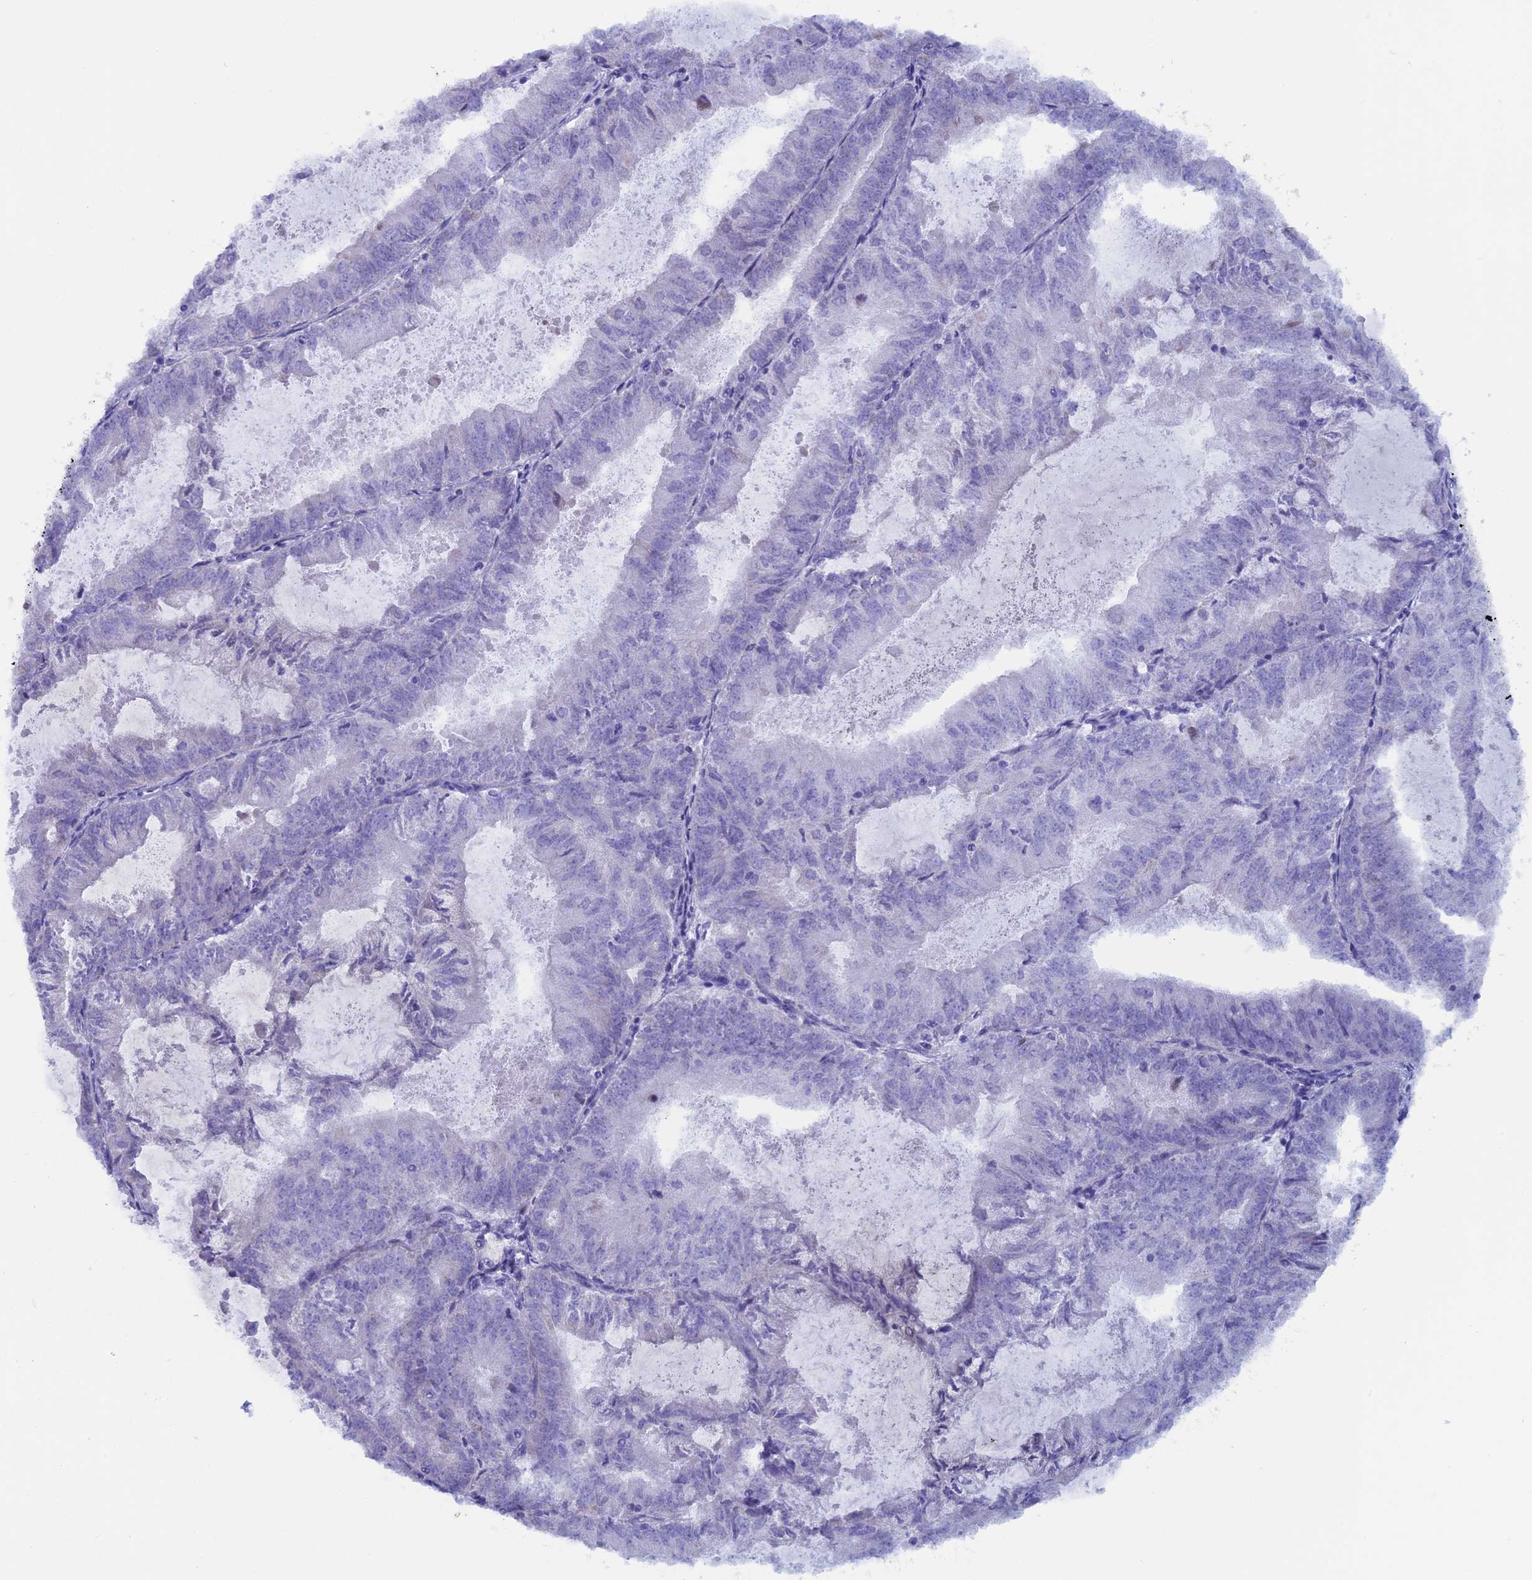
{"staining": {"intensity": "negative", "quantity": "none", "location": "none"}, "tissue": "endometrial cancer", "cell_type": "Tumor cells", "image_type": "cancer", "snomed": [{"axis": "morphology", "description": "Adenocarcinoma, NOS"}, {"axis": "topography", "description": "Endometrium"}], "caption": "A high-resolution photomicrograph shows IHC staining of endometrial cancer, which displays no significant expression in tumor cells.", "gene": "NIBAN3", "patient": {"sex": "female", "age": 57}}